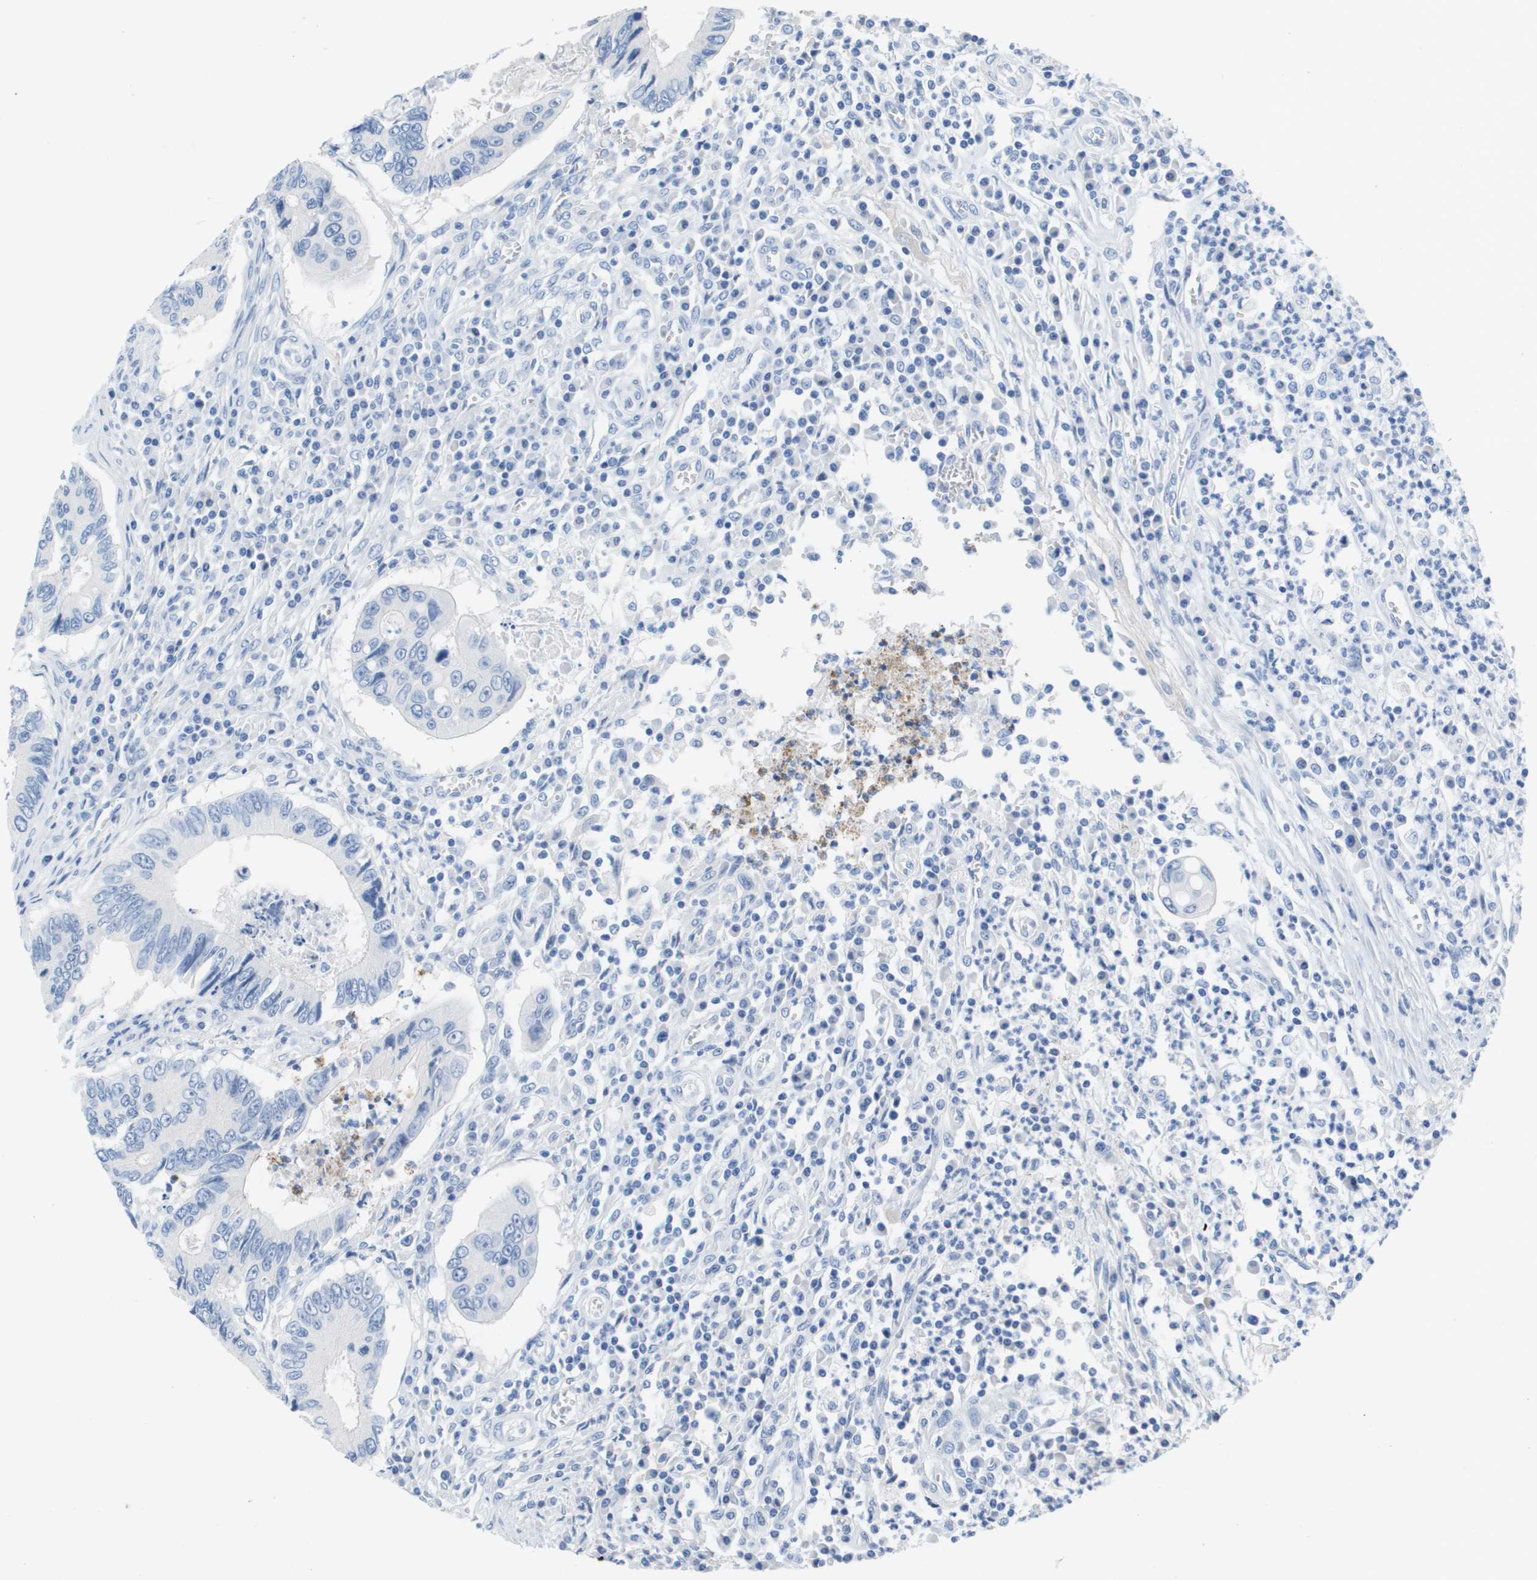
{"staining": {"intensity": "negative", "quantity": "none", "location": "none"}, "tissue": "colorectal cancer", "cell_type": "Tumor cells", "image_type": "cancer", "snomed": [{"axis": "morphology", "description": "Inflammation, NOS"}, {"axis": "morphology", "description": "Adenocarcinoma, NOS"}, {"axis": "topography", "description": "Colon"}], "caption": "Tumor cells are negative for protein expression in human colorectal cancer (adenocarcinoma).", "gene": "NCS1", "patient": {"sex": "male", "age": 72}}